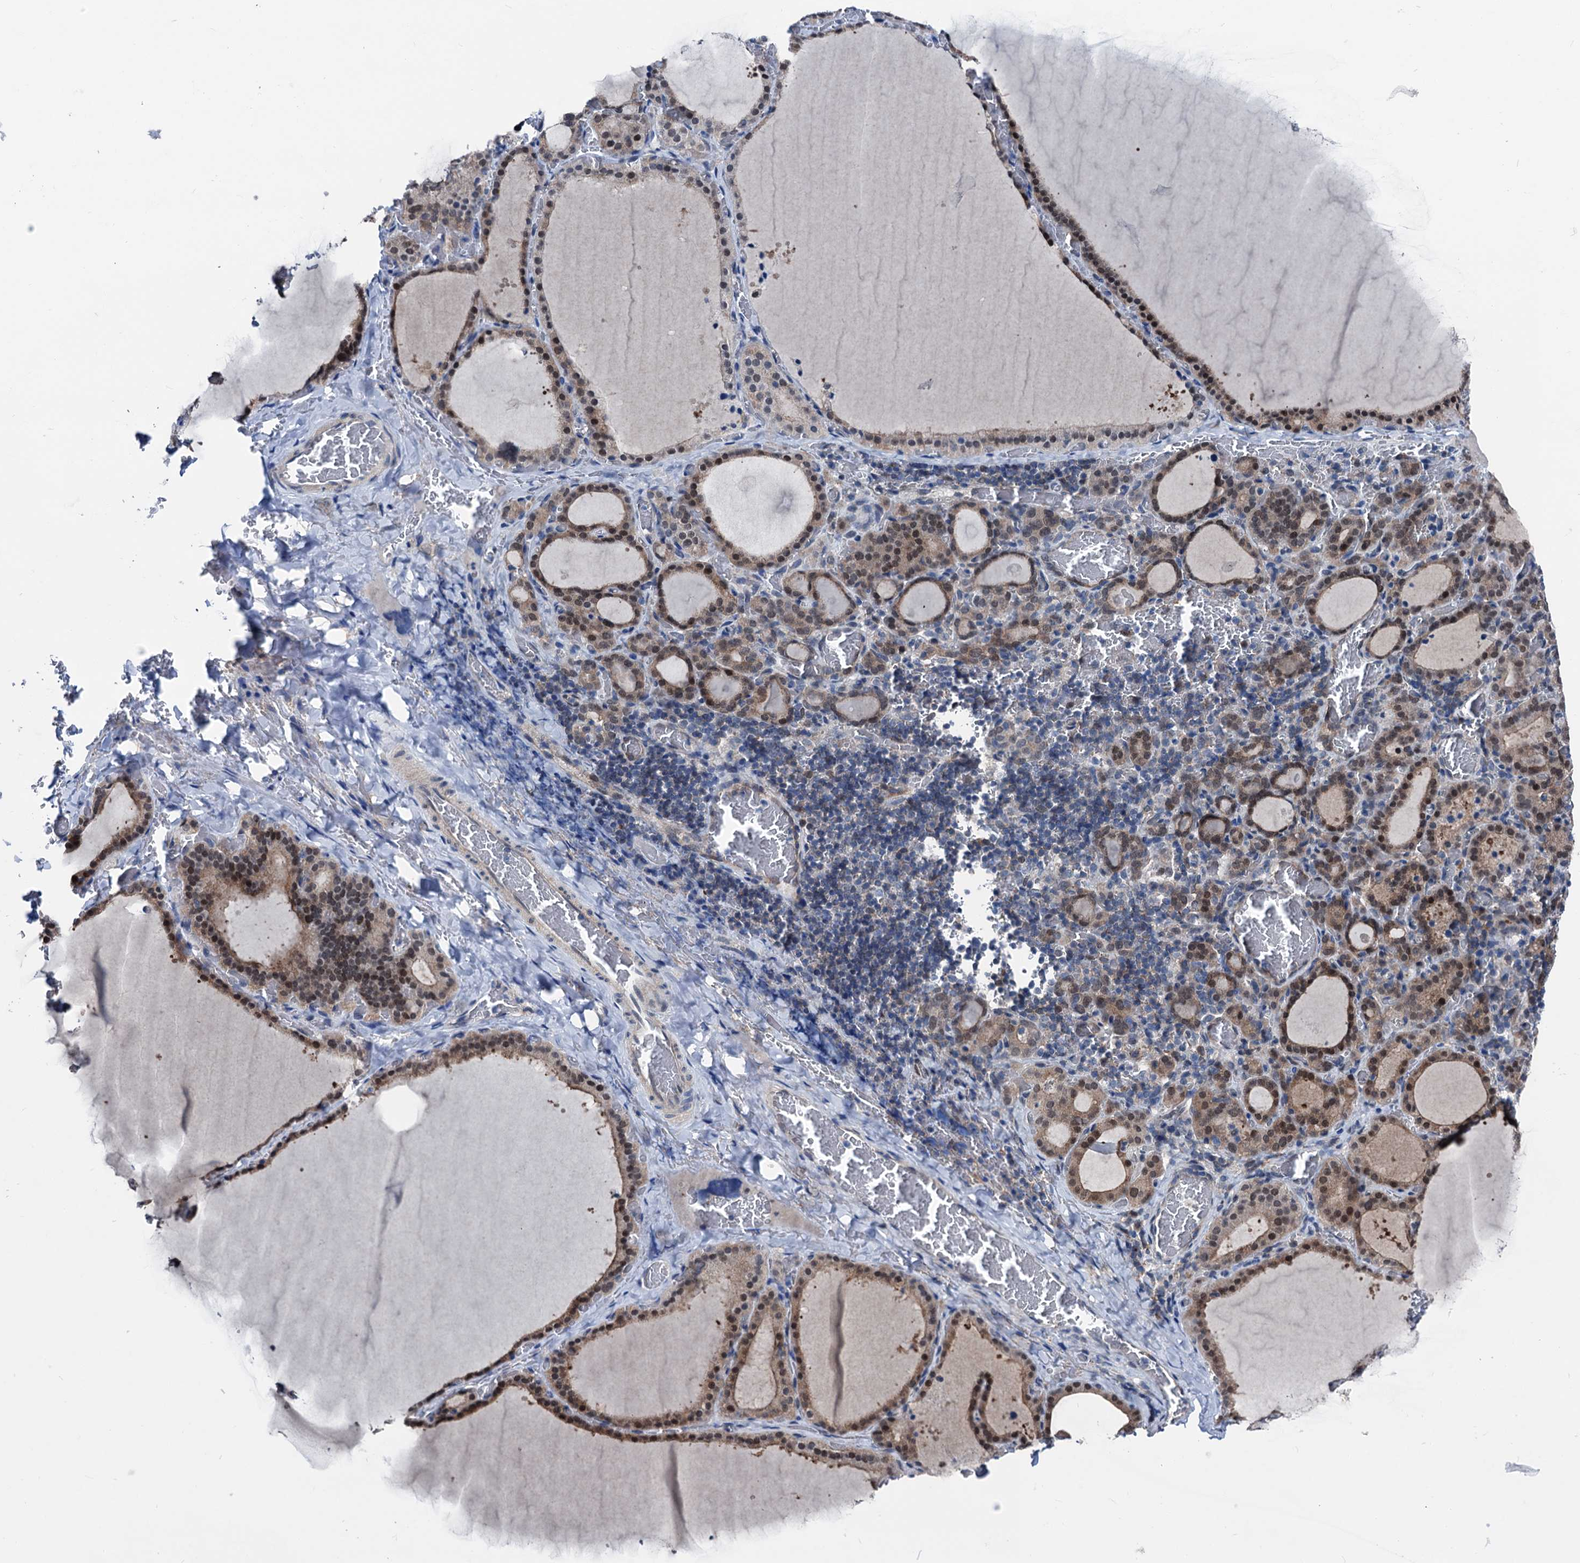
{"staining": {"intensity": "moderate", "quantity": ">75%", "location": "cytoplasmic/membranous,nuclear"}, "tissue": "thyroid gland", "cell_type": "Glandular cells", "image_type": "normal", "snomed": [{"axis": "morphology", "description": "Normal tissue, NOS"}, {"axis": "topography", "description": "Thyroid gland"}], "caption": "Brown immunohistochemical staining in normal human thyroid gland reveals moderate cytoplasmic/membranous,nuclear staining in about >75% of glandular cells.", "gene": "GLO1", "patient": {"sex": "female", "age": 39}}